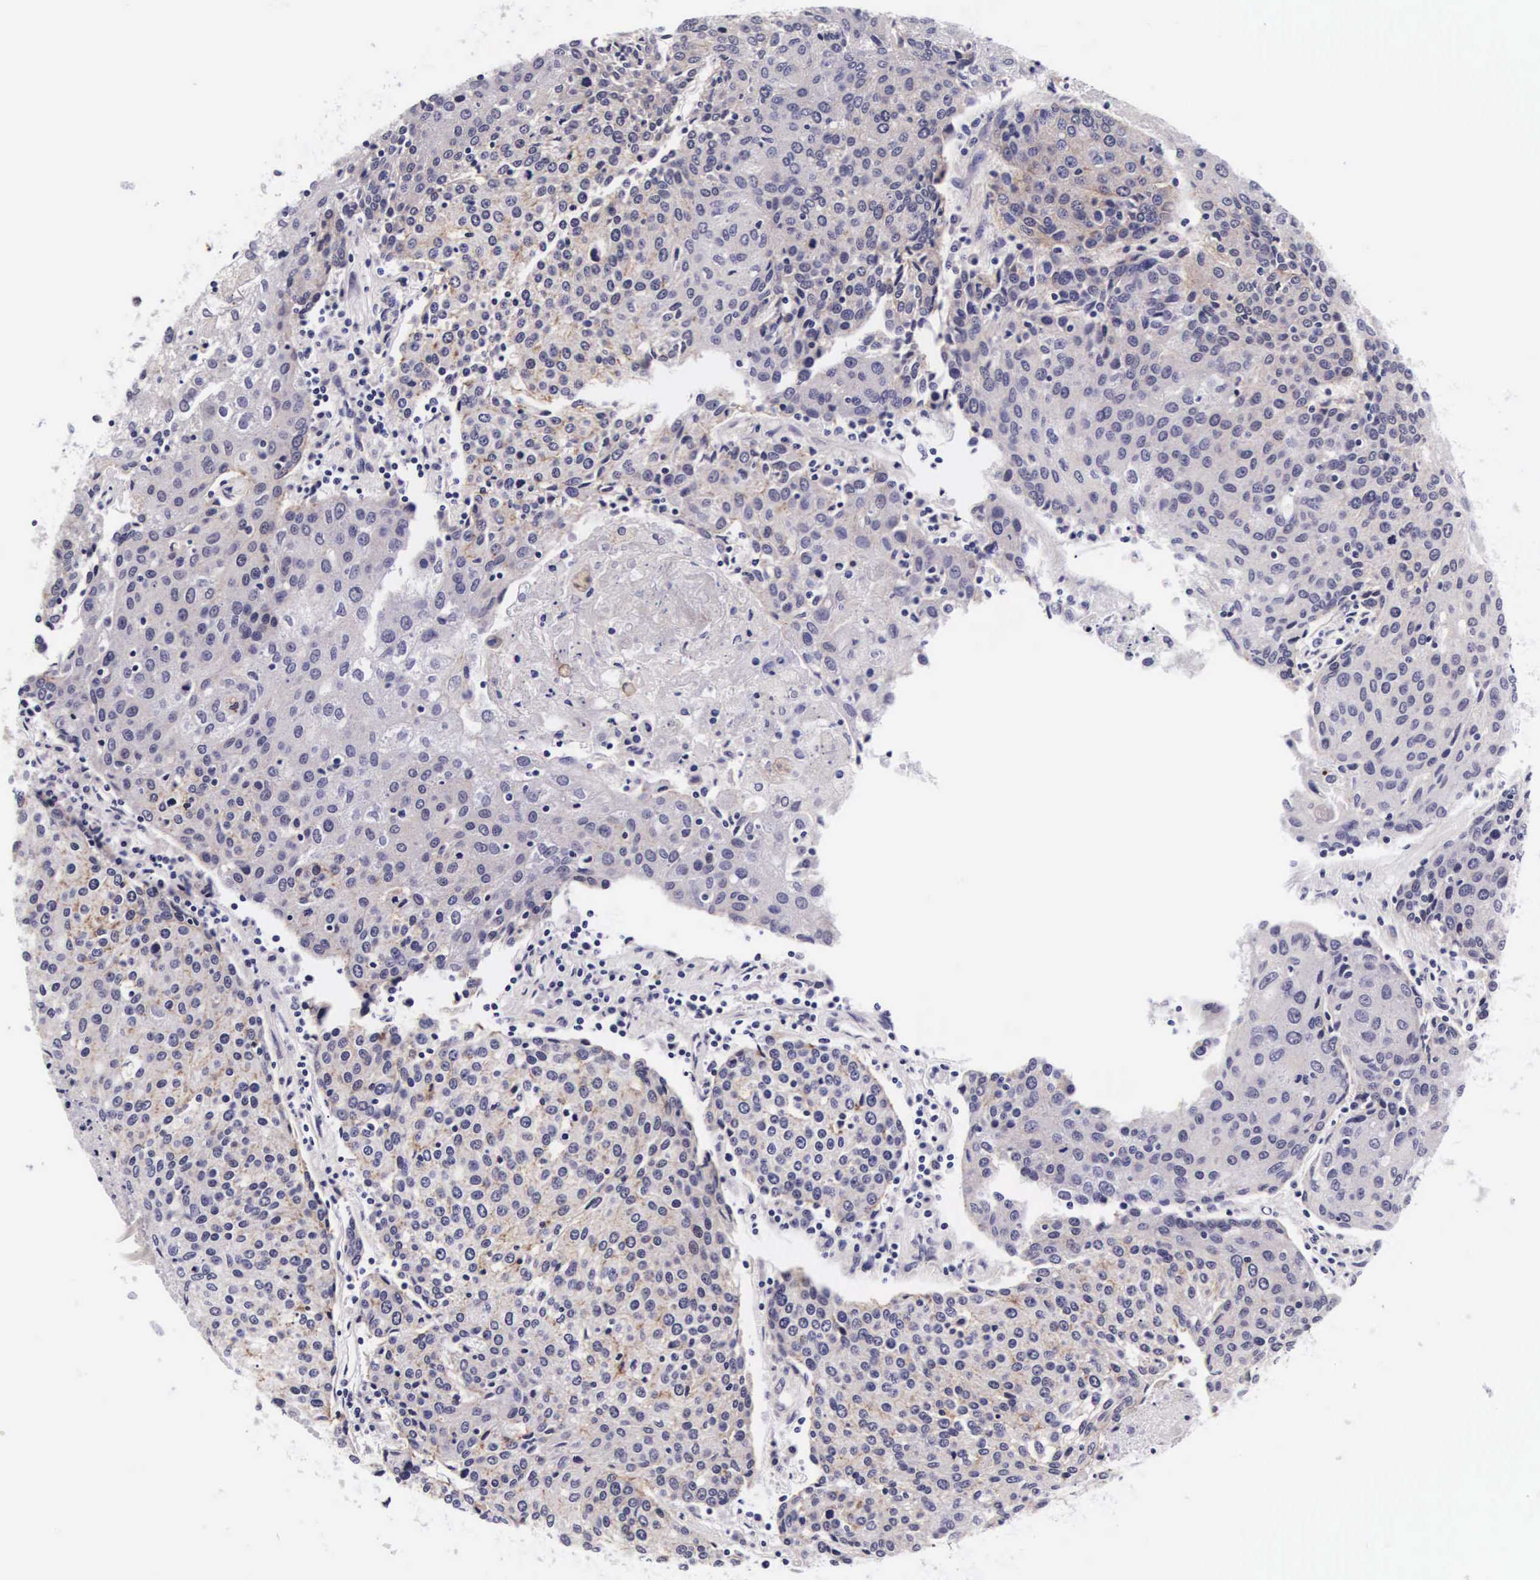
{"staining": {"intensity": "weak", "quantity": "<25%", "location": "cytoplasmic/membranous"}, "tissue": "urothelial cancer", "cell_type": "Tumor cells", "image_type": "cancer", "snomed": [{"axis": "morphology", "description": "Urothelial carcinoma, High grade"}, {"axis": "topography", "description": "Urinary bladder"}], "caption": "Human urothelial carcinoma (high-grade) stained for a protein using immunohistochemistry (IHC) shows no positivity in tumor cells.", "gene": "PHETA2", "patient": {"sex": "female", "age": 85}}